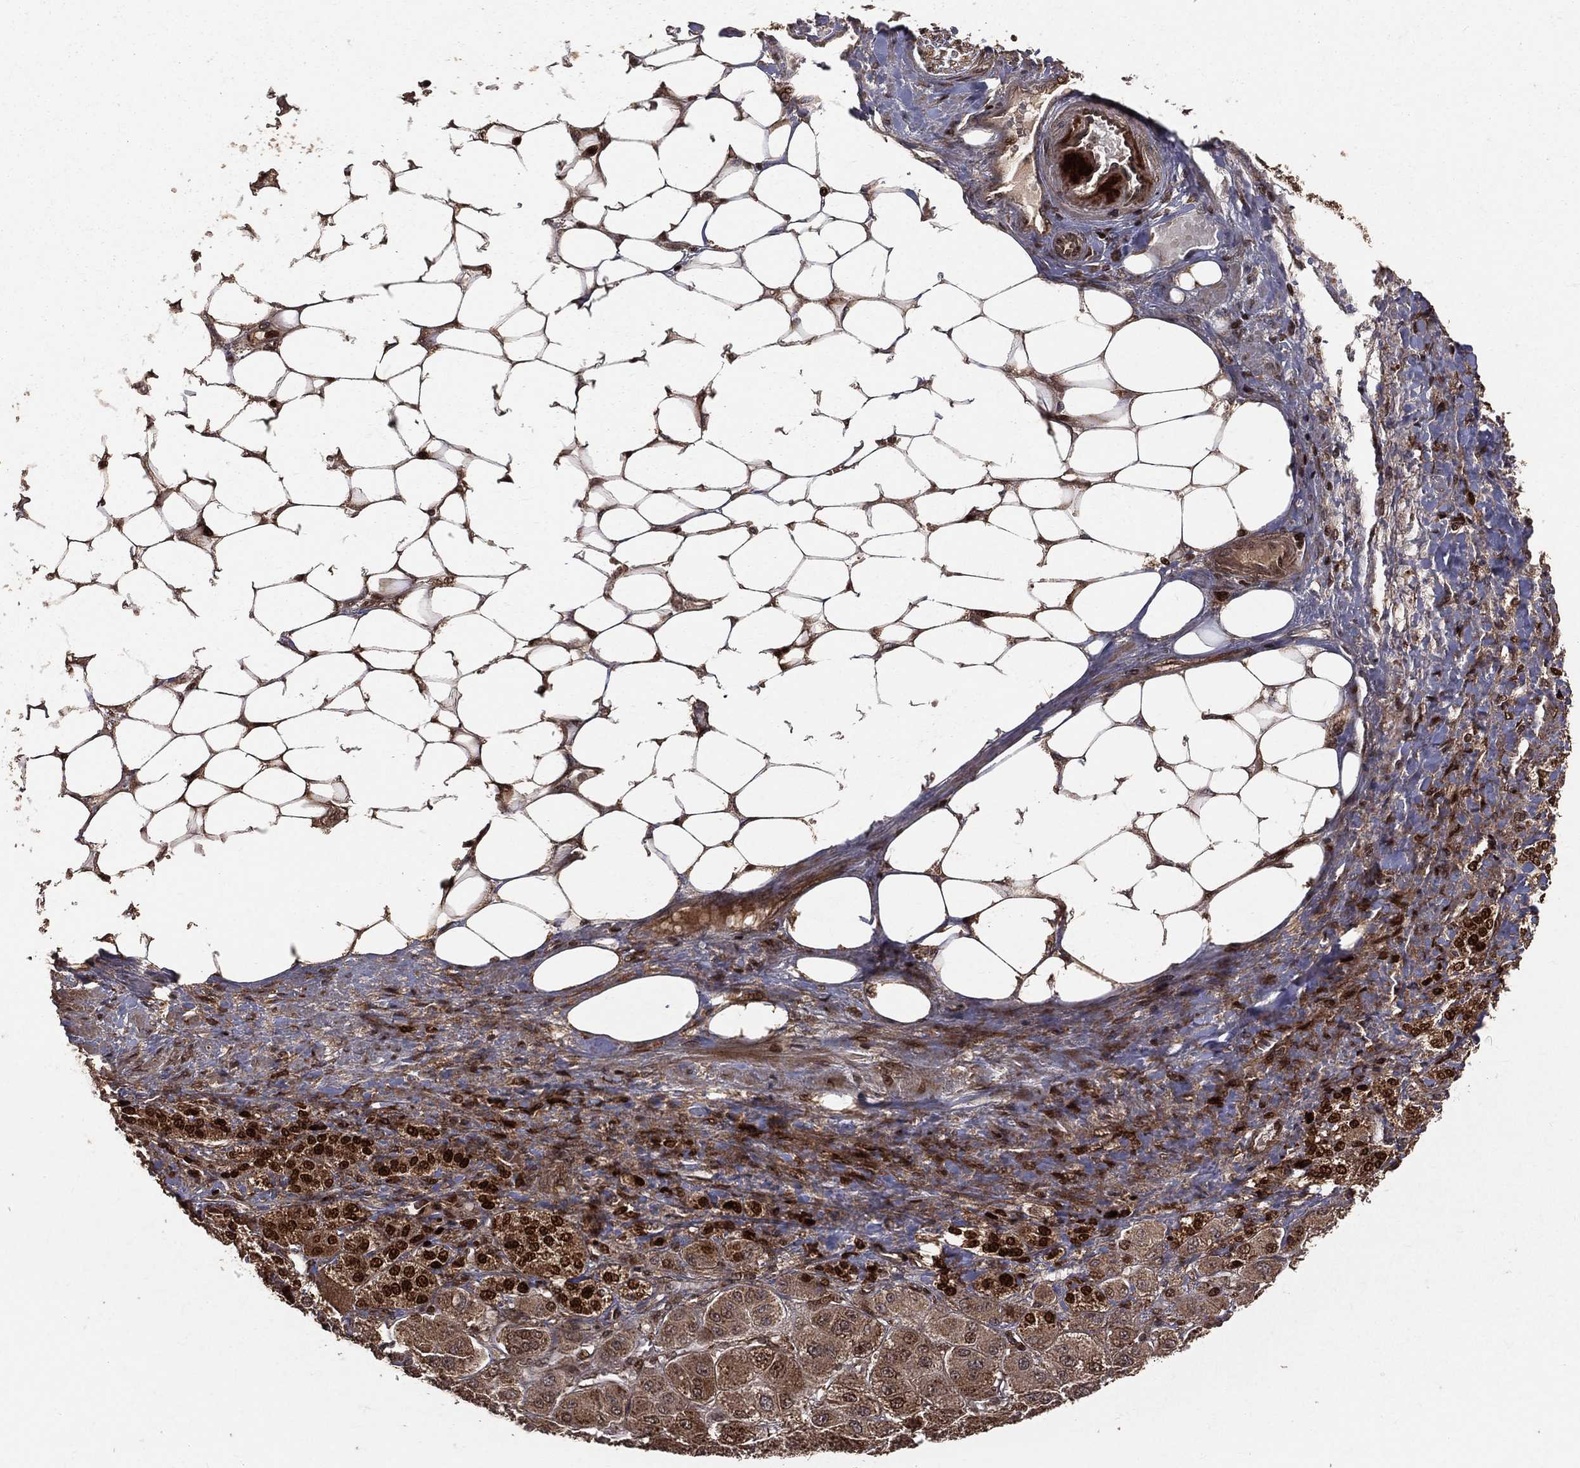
{"staining": {"intensity": "strong", "quantity": ">75%", "location": "cytoplasmic/membranous,nuclear"}, "tissue": "adrenal gland", "cell_type": "Glandular cells", "image_type": "normal", "snomed": [{"axis": "morphology", "description": "Normal tissue, NOS"}, {"axis": "topography", "description": "Adrenal gland"}], "caption": "Immunohistochemistry (IHC) (DAB (3,3'-diaminobenzidine)) staining of benign adrenal gland shows strong cytoplasmic/membranous,nuclear protein expression in approximately >75% of glandular cells. (IHC, brightfield microscopy, high magnification).", "gene": "MAPK1", "patient": {"sex": "male", "age": 70}}